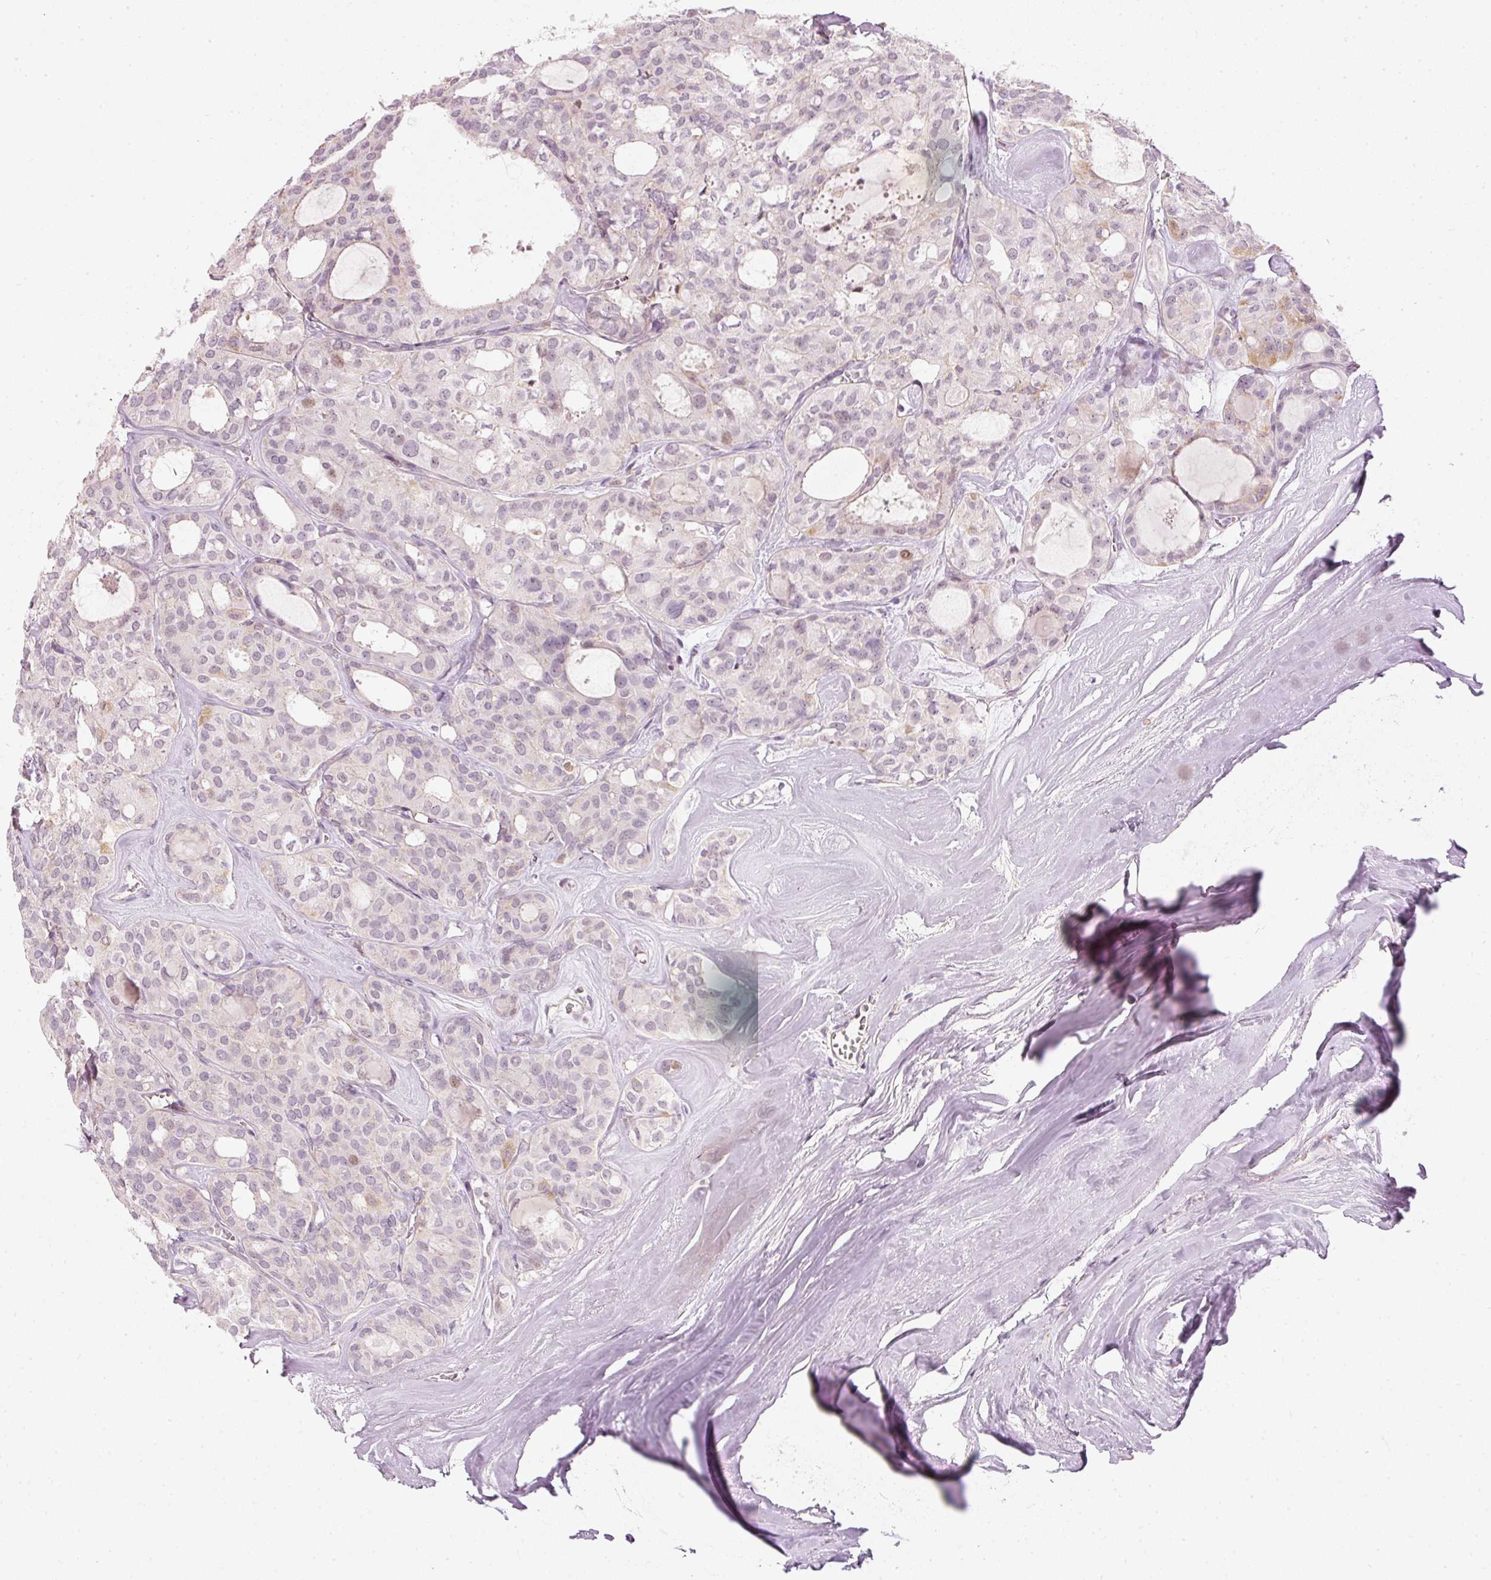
{"staining": {"intensity": "weak", "quantity": "<25%", "location": "cytoplasmic/membranous,nuclear"}, "tissue": "thyroid cancer", "cell_type": "Tumor cells", "image_type": "cancer", "snomed": [{"axis": "morphology", "description": "Follicular adenoma carcinoma, NOS"}, {"axis": "topography", "description": "Thyroid gland"}], "caption": "This is an immunohistochemistry micrograph of thyroid follicular adenoma carcinoma. There is no expression in tumor cells.", "gene": "RNF39", "patient": {"sex": "male", "age": 75}}